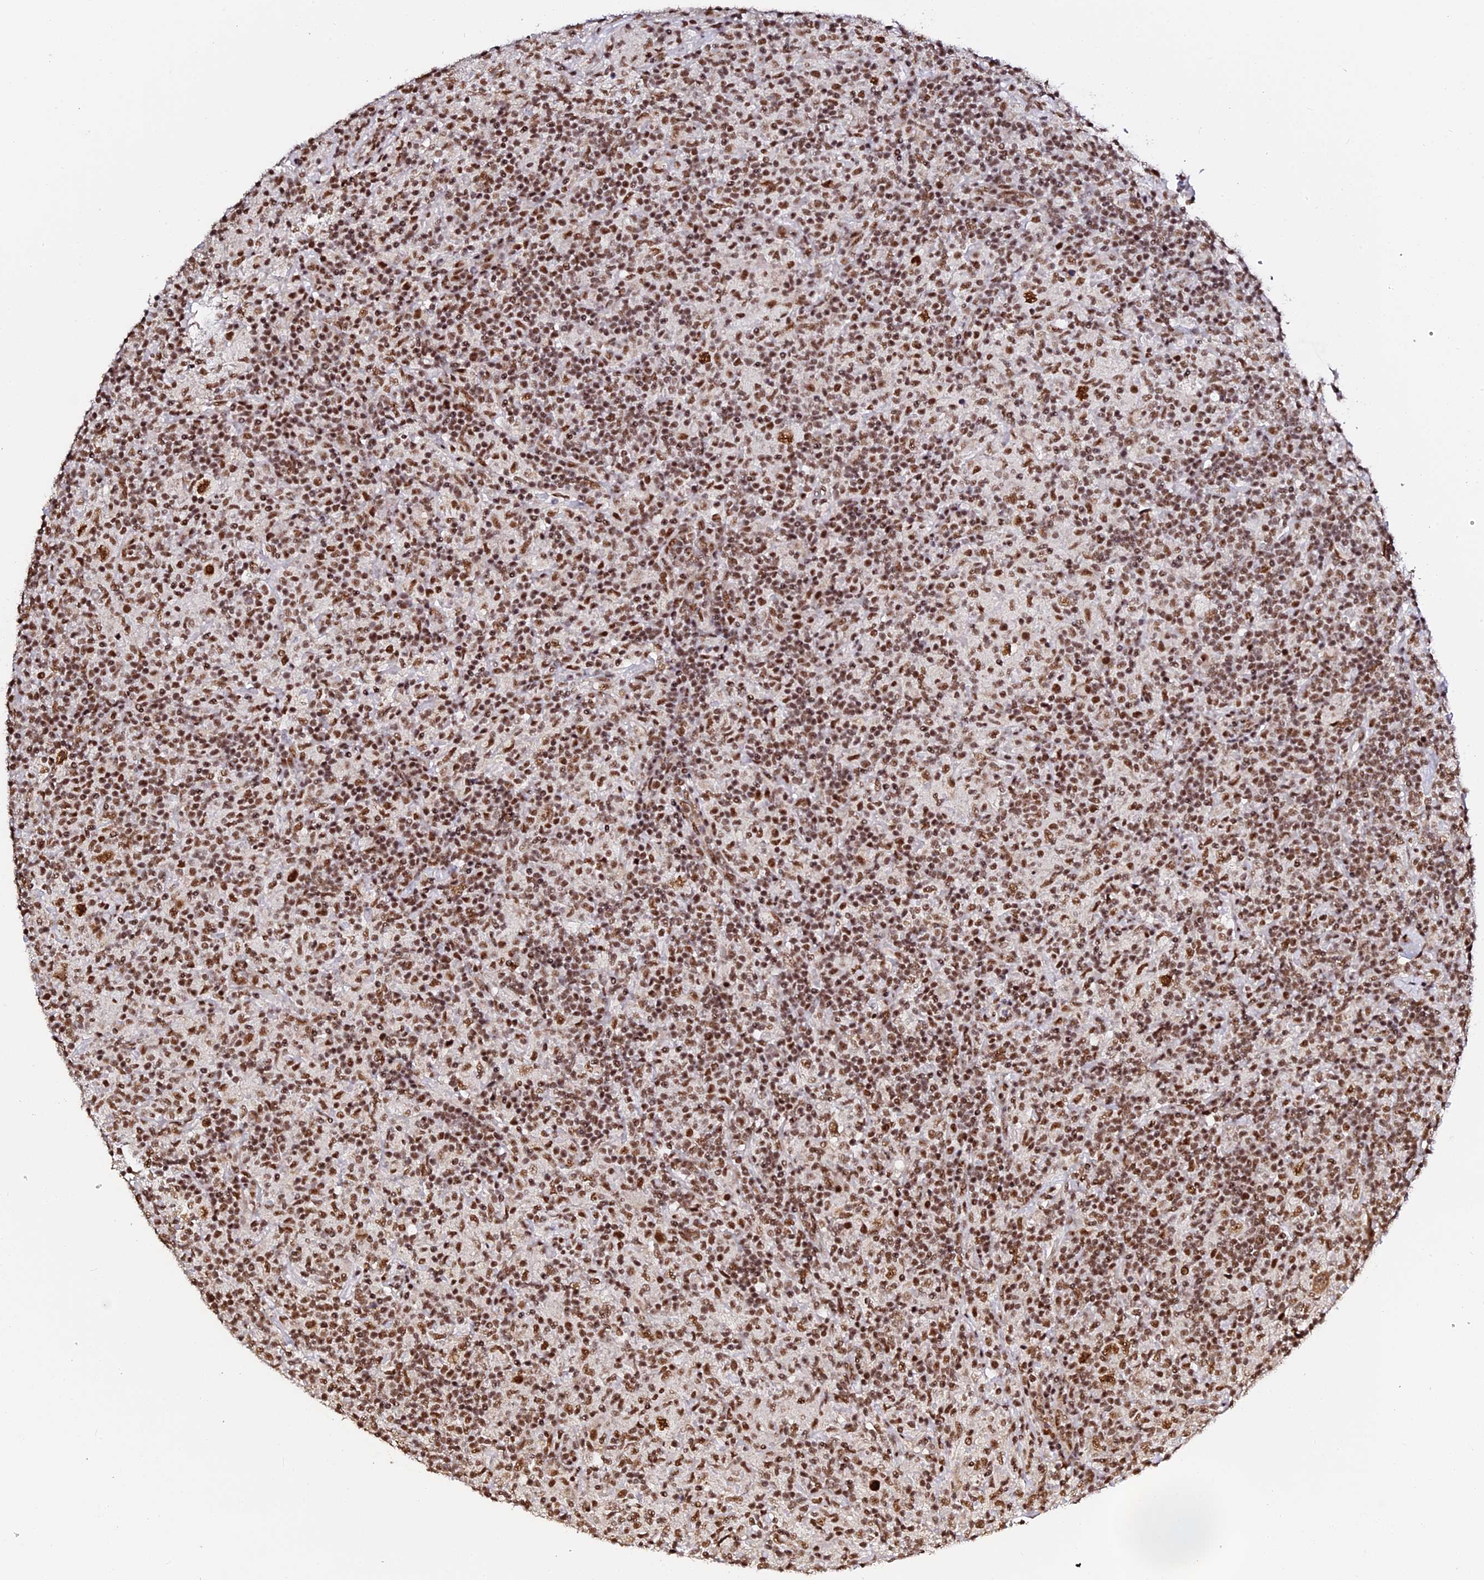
{"staining": {"intensity": "strong", "quantity": ">75%", "location": "nuclear"}, "tissue": "lymphoma", "cell_type": "Tumor cells", "image_type": "cancer", "snomed": [{"axis": "morphology", "description": "Hodgkin's disease, NOS"}, {"axis": "topography", "description": "Lymph node"}], "caption": "The immunohistochemical stain shows strong nuclear expression in tumor cells of lymphoma tissue.", "gene": "MCRS1", "patient": {"sex": "male", "age": 70}}